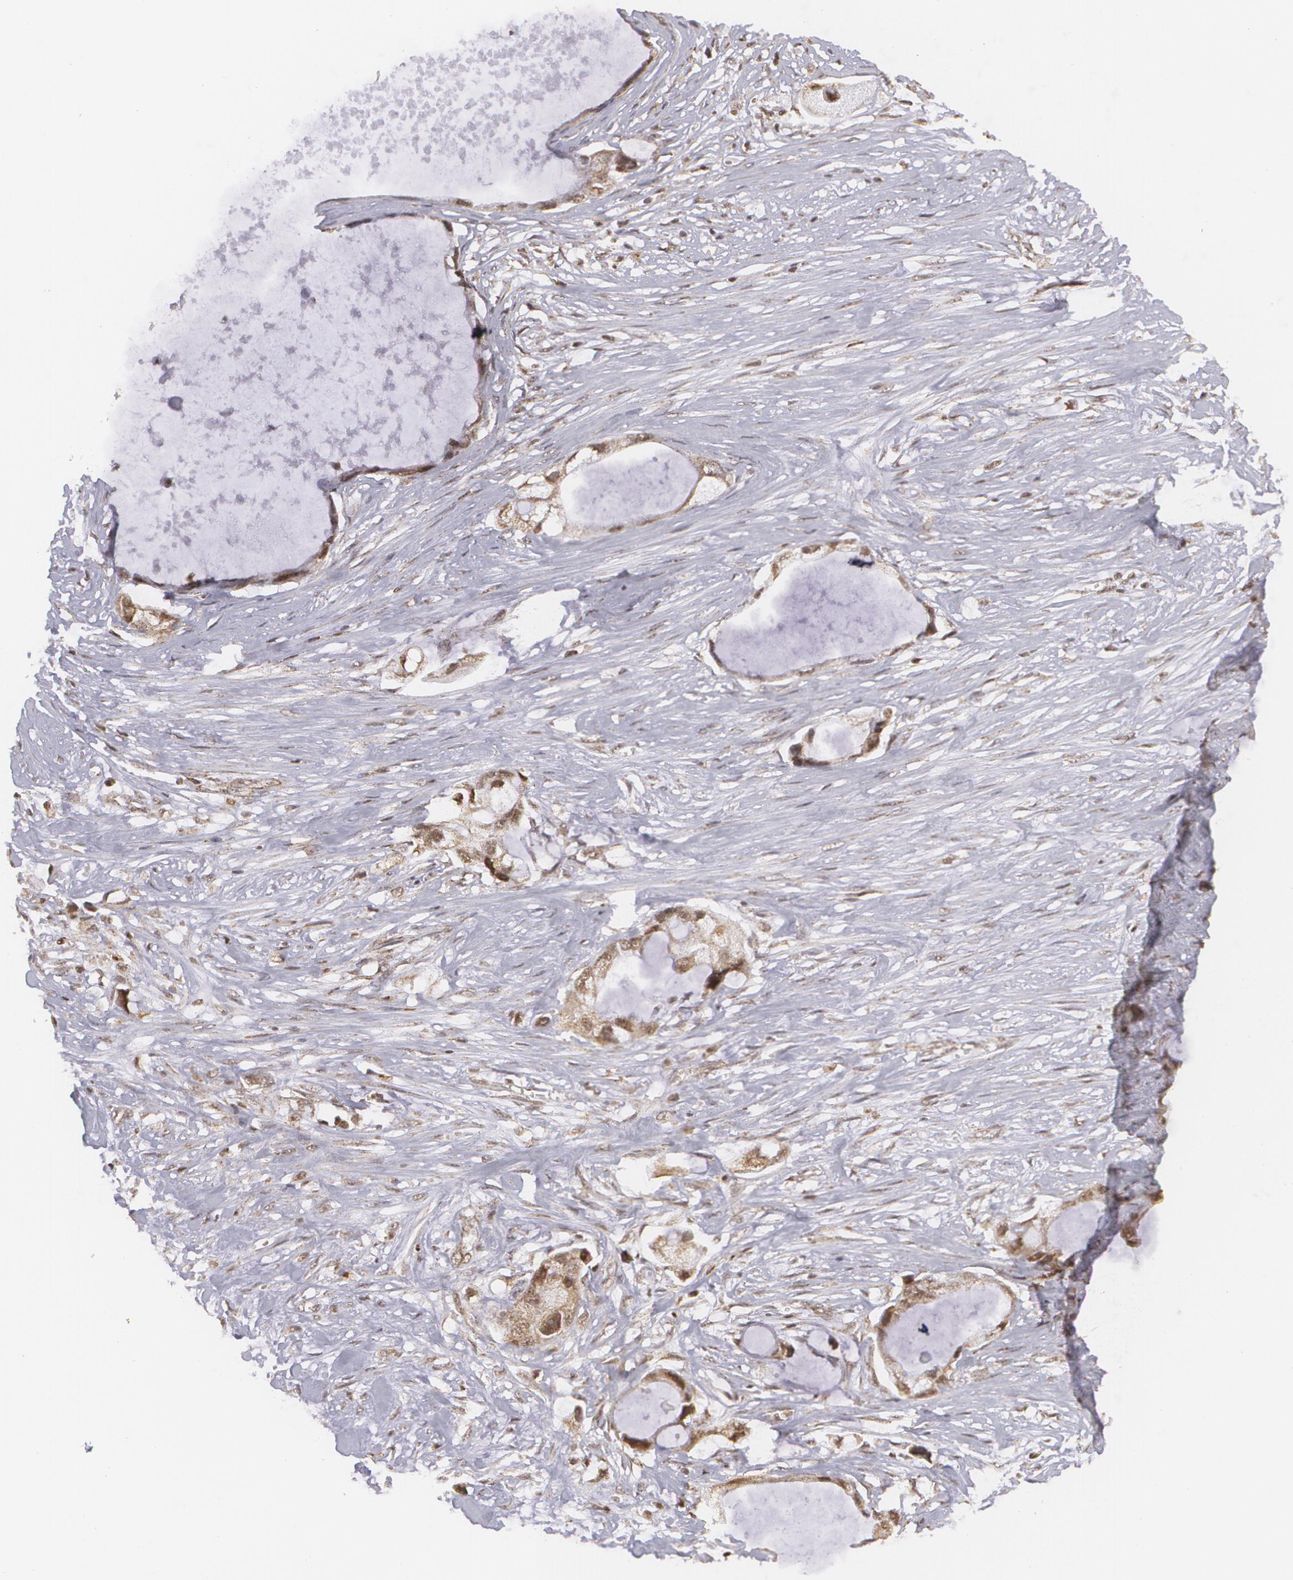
{"staining": {"intensity": "weak", "quantity": ">75%", "location": "cytoplasmic/membranous,nuclear"}, "tissue": "pancreatic cancer", "cell_type": "Tumor cells", "image_type": "cancer", "snomed": [{"axis": "morphology", "description": "Adenocarcinoma, NOS"}, {"axis": "topography", "description": "Pancreas"}, {"axis": "topography", "description": "Stomach, upper"}], "caption": "This histopathology image reveals immunohistochemistry staining of pancreatic cancer, with low weak cytoplasmic/membranous and nuclear positivity in about >75% of tumor cells.", "gene": "MXD1", "patient": {"sex": "male", "age": 77}}